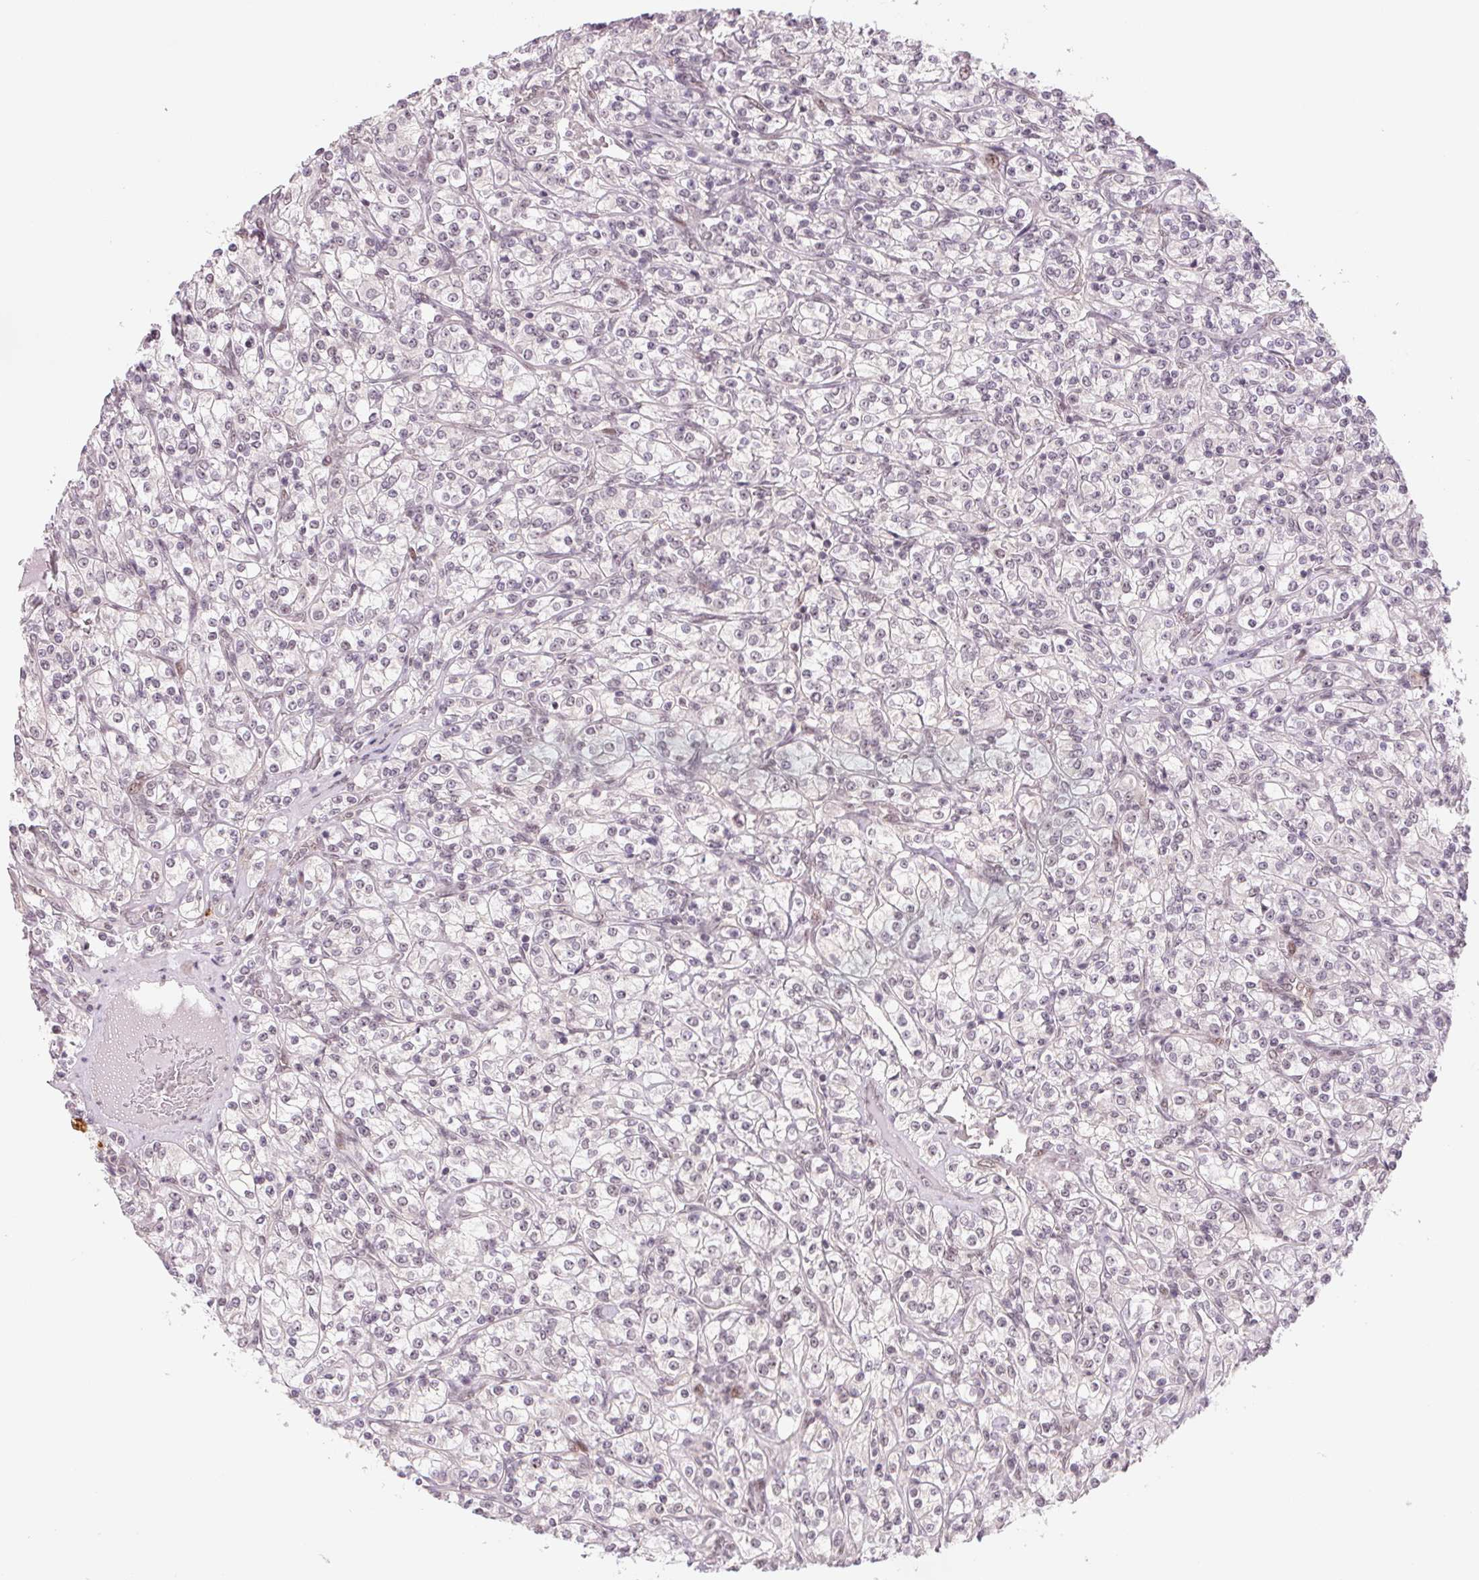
{"staining": {"intensity": "negative", "quantity": "none", "location": "none"}, "tissue": "renal cancer", "cell_type": "Tumor cells", "image_type": "cancer", "snomed": [{"axis": "morphology", "description": "Adenocarcinoma, NOS"}, {"axis": "topography", "description": "Kidney"}], "caption": "Immunohistochemistry (IHC) histopathology image of renal adenocarcinoma stained for a protein (brown), which displays no staining in tumor cells.", "gene": "DNAJB6", "patient": {"sex": "male", "age": 77}}